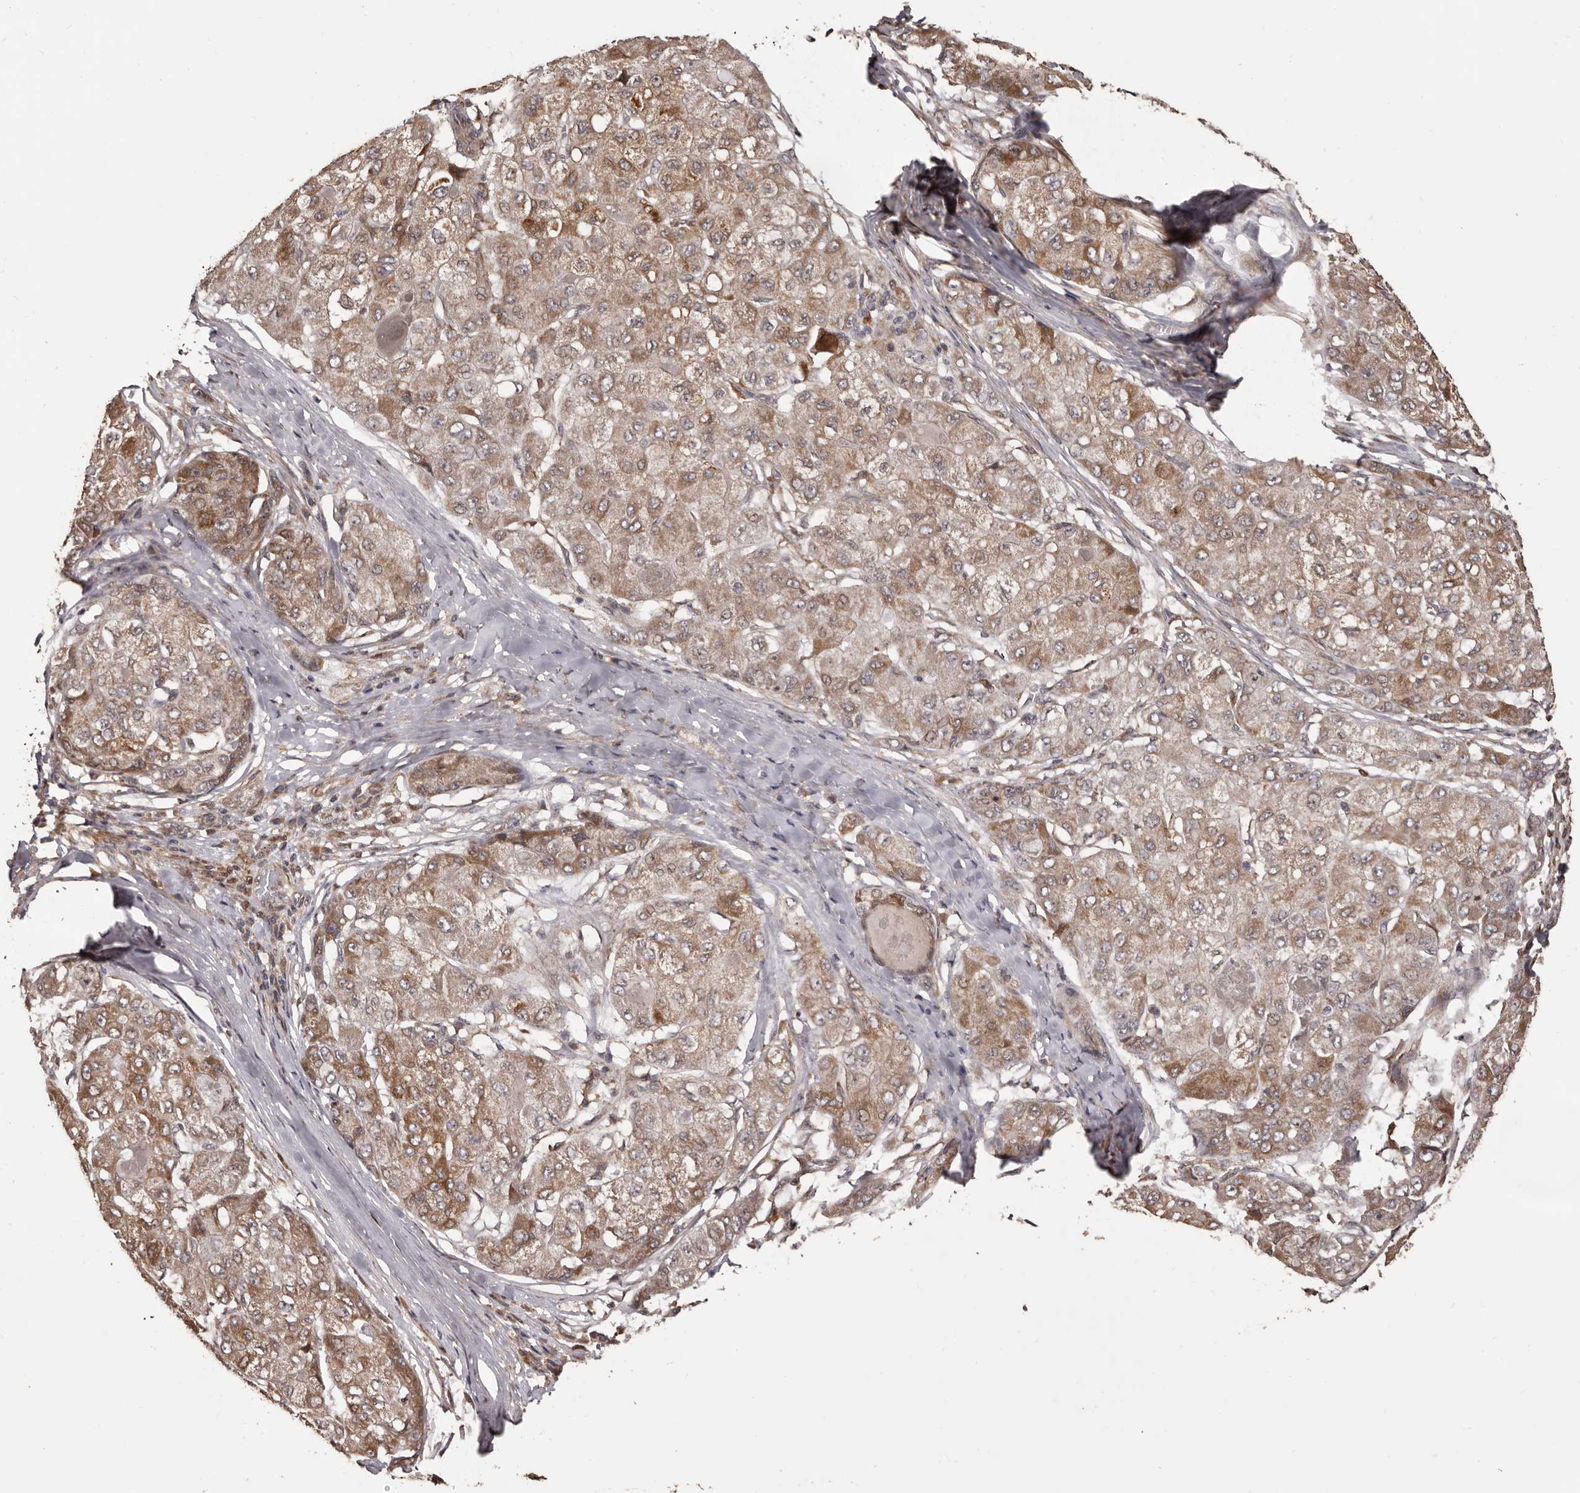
{"staining": {"intensity": "moderate", "quantity": "25%-75%", "location": "cytoplasmic/membranous"}, "tissue": "liver cancer", "cell_type": "Tumor cells", "image_type": "cancer", "snomed": [{"axis": "morphology", "description": "Carcinoma, Hepatocellular, NOS"}, {"axis": "topography", "description": "Liver"}], "caption": "Protein staining by immunohistochemistry demonstrates moderate cytoplasmic/membranous staining in about 25%-75% of tumor cells in hepatocellular carcinoma (liver).", "gene": "ZCCHC7", "patient": {"sex": "male", "age": 80}}